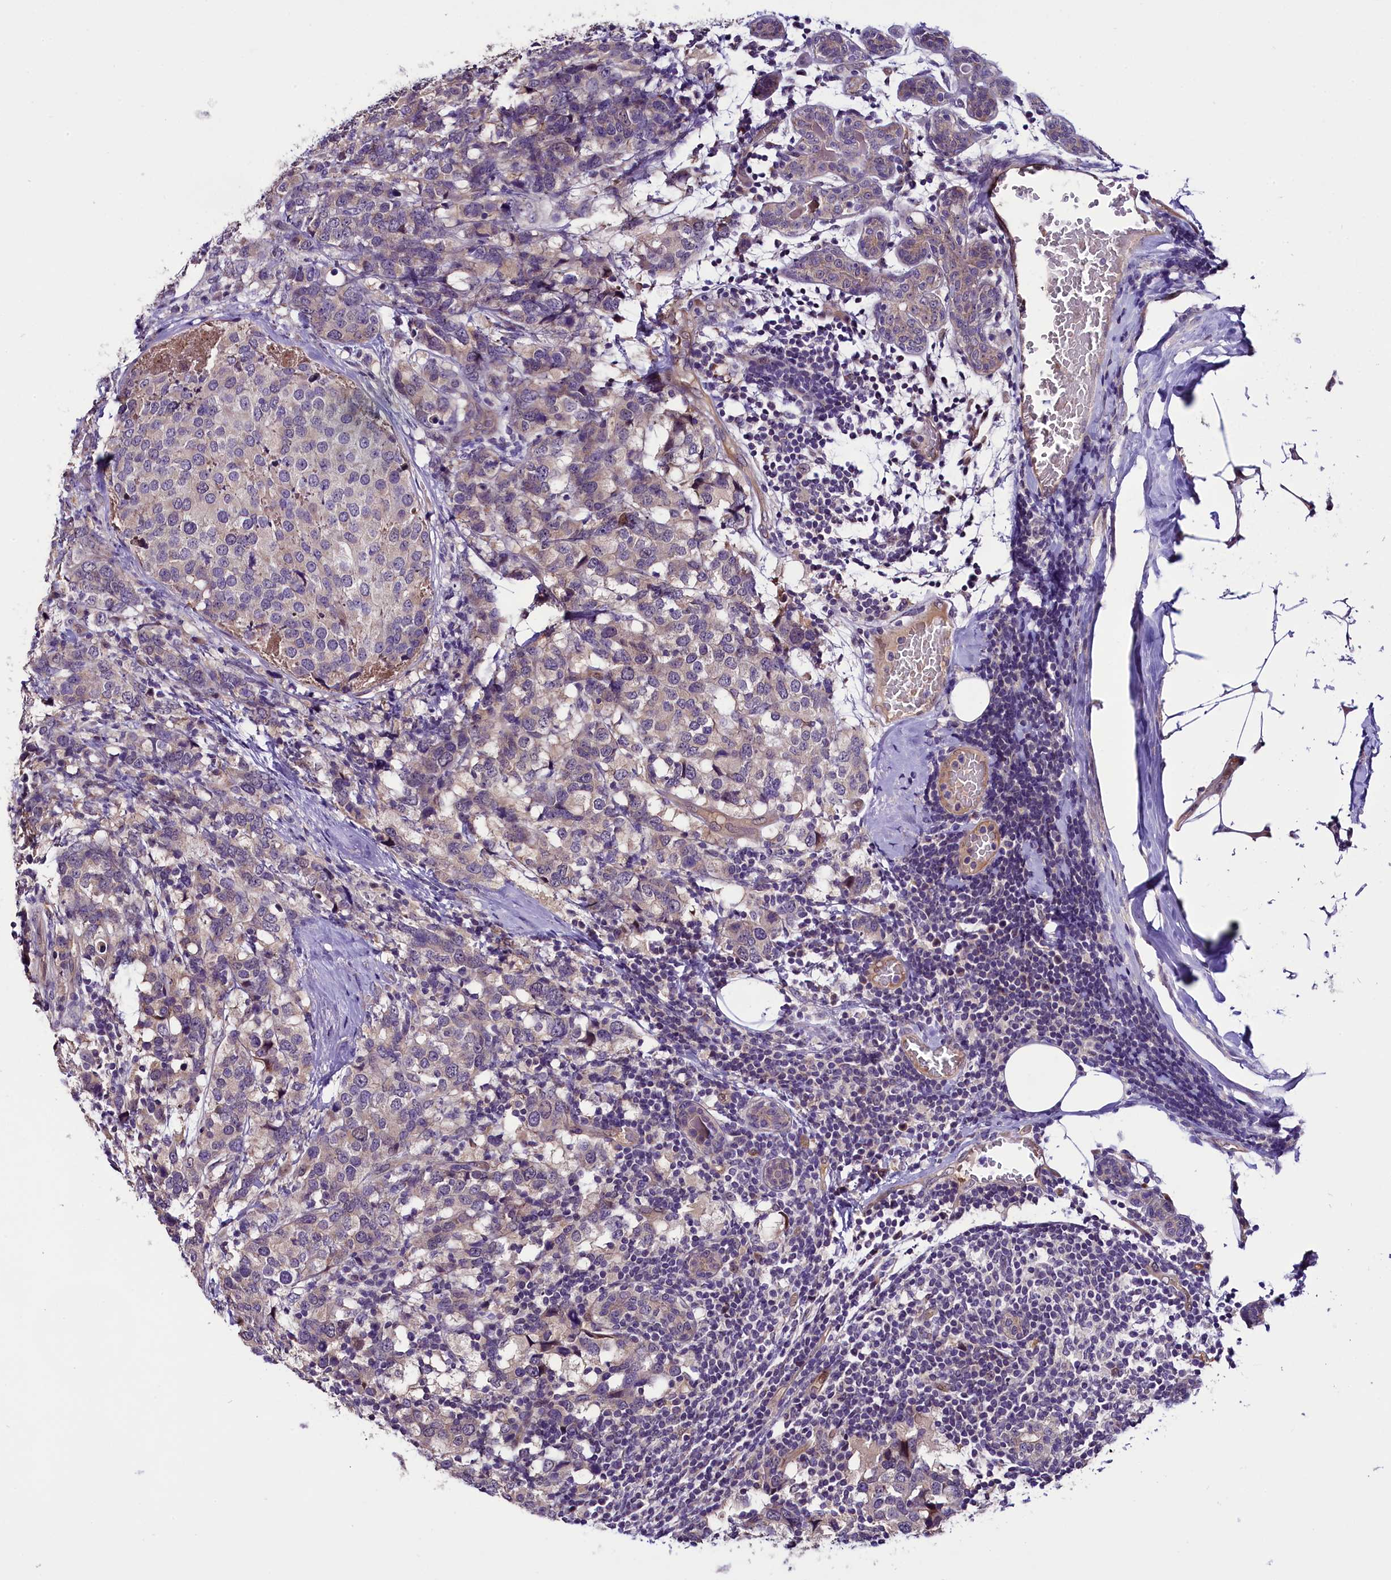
{"staining": {"intensity": "weak", "quantity": "<25%", "location": "cytoplasmic/membranous"}, "tissue": "breast cancer", "cell_type": "Tumor cells", "image_type": "cancer", "snomed": [{"axis": "morphology", "description": "Lobular carcinoma"}, {"axis": "topography", "description": "Breast"}], "caption": "Protein analysis of breast cancer exhibits no significant positivity in tumor cells.", "gene": "C9orf40", "patient": {"sex": "female", "age": 59}}